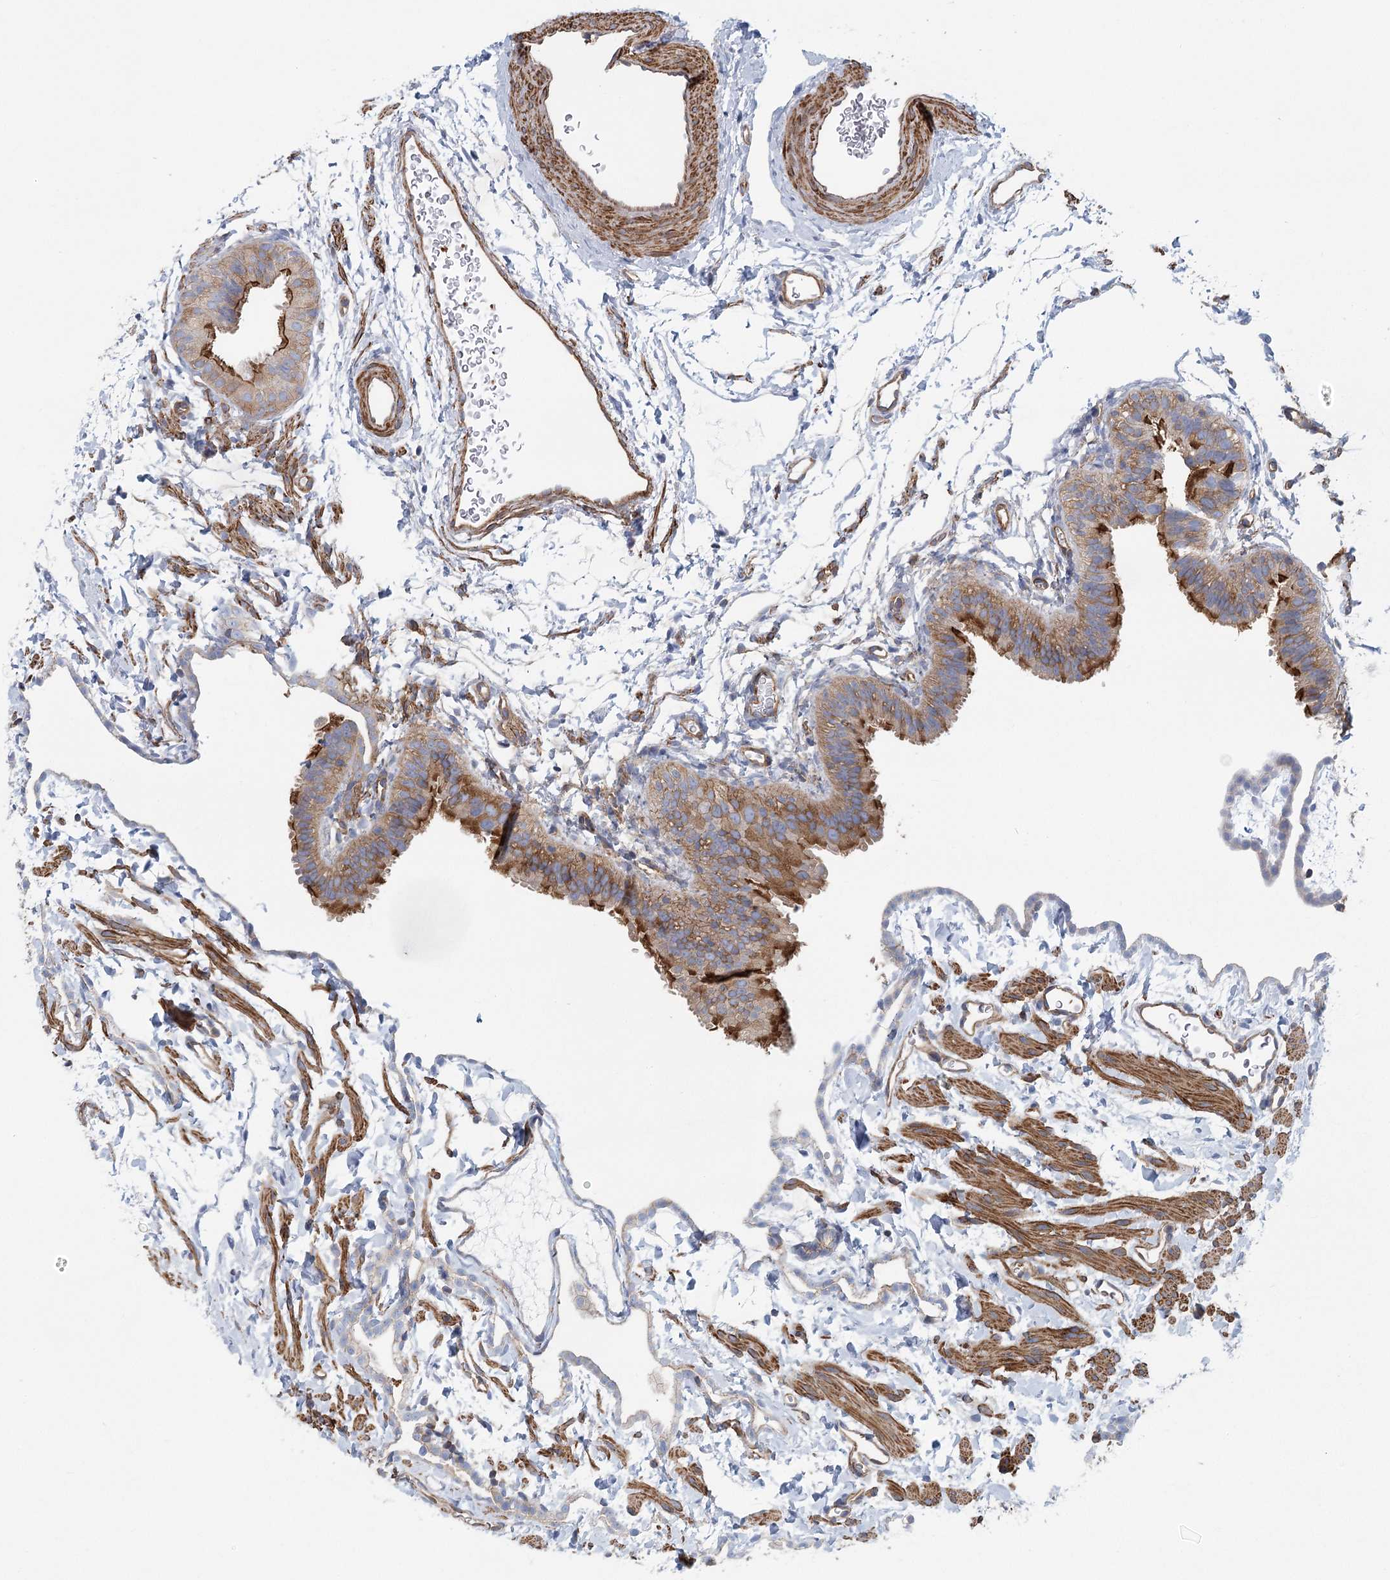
{"staining": {"intensity": "moderate", "quantity": ">75%", "location": "cytoplasmic/membranous"}, "tissue": "fallopian tube", "cell_type": "Glandular cells", "image_type": "normal", "snomed": [{"axis": "morphology", "description": "Normal tissue, NOS"}, {"axis": "topography", "description": "Fallopian tube"}], "caption": "A brown stain shows moderate cytoplasmic/membranous positivity of a protein in glandular cells of unremarkable human fallopian tube. Nuclei are stained in blue.", "gene": "IFT46", "patient": {"sex": "female", "age": 35}}